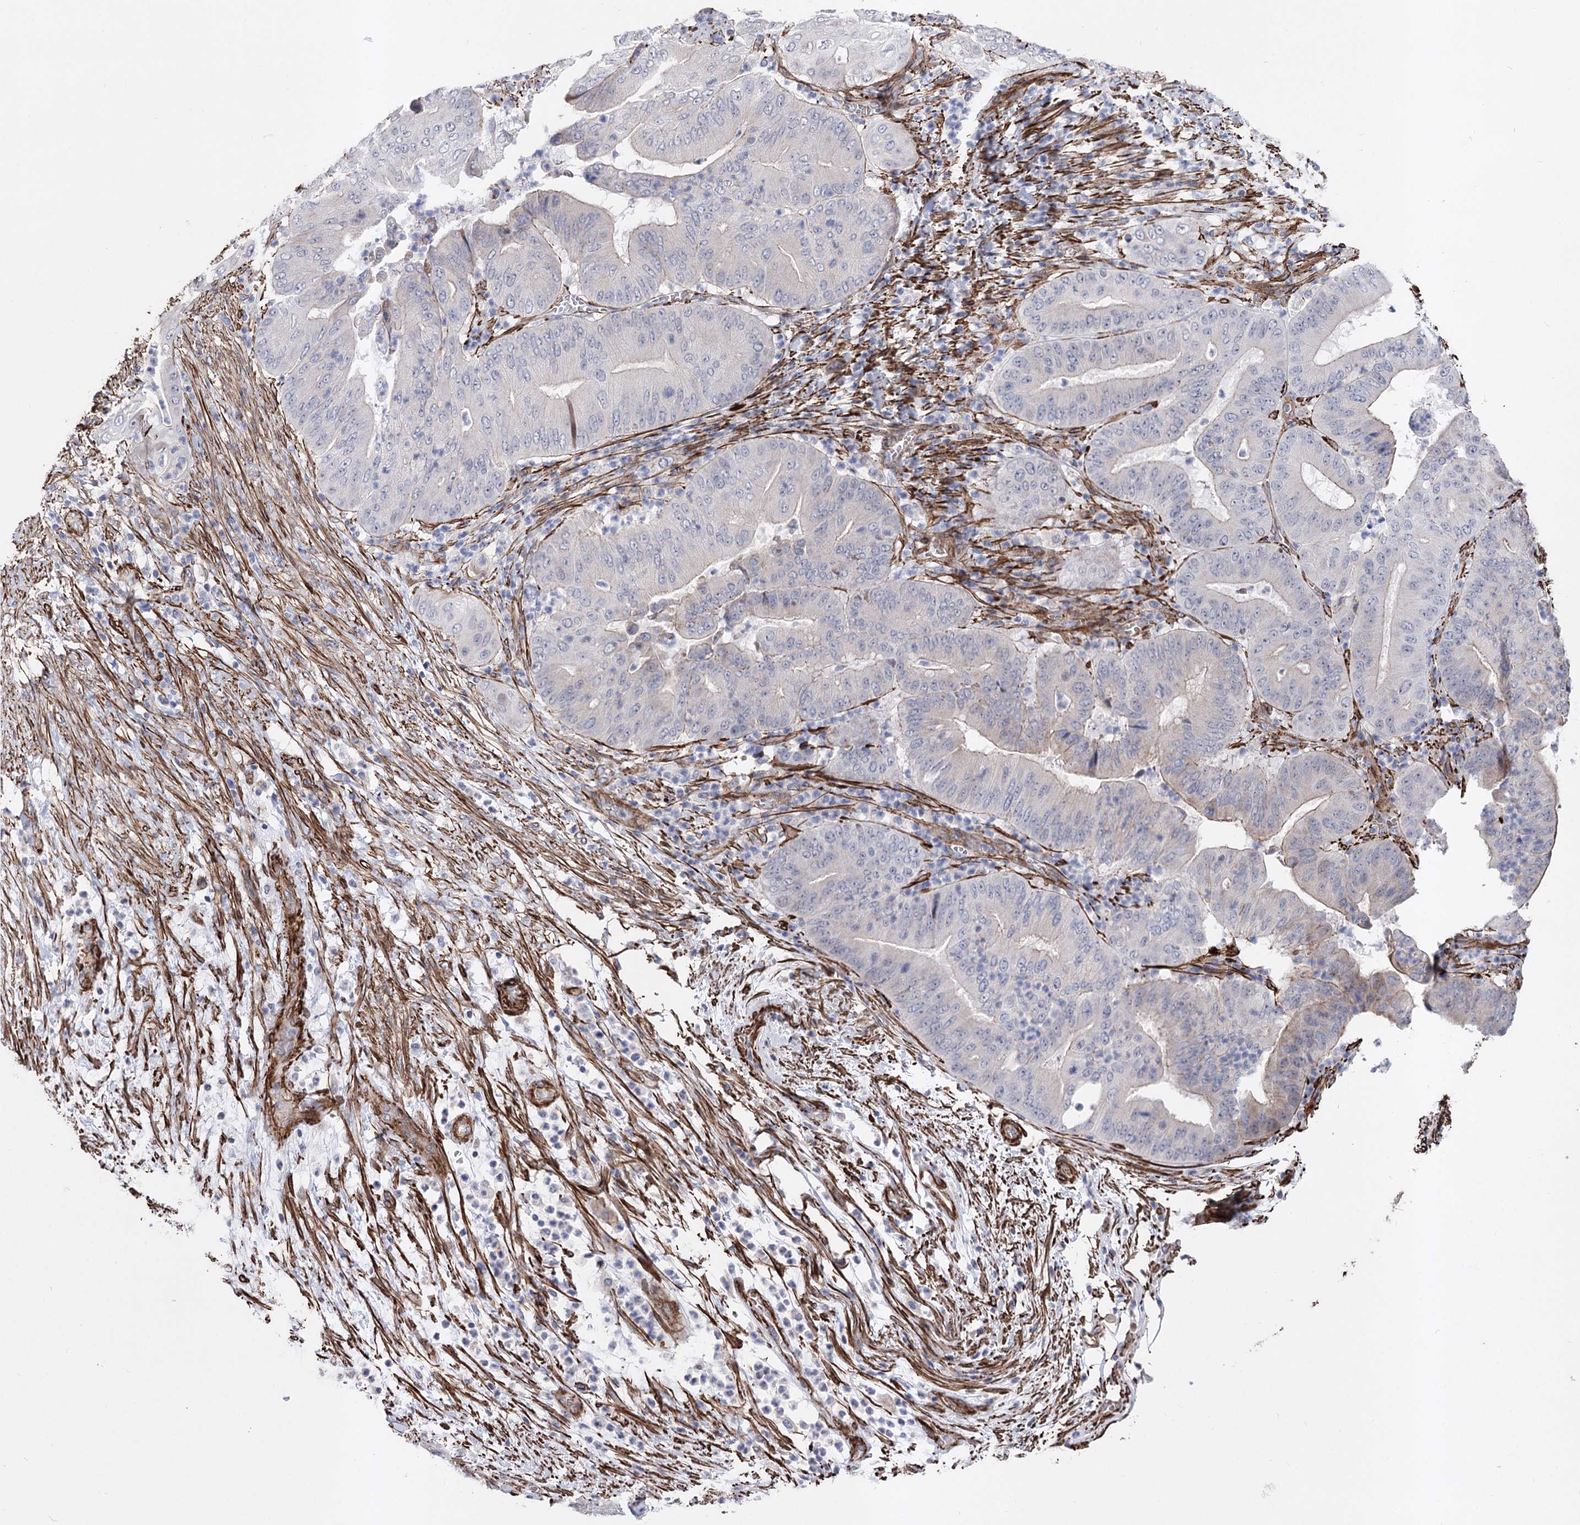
{"staining": {"intensity": "negative", "quantity": "none", "location": "none"}, "tissue": "pancreatic cancer", "cell_type": "Tumor cells", "image_type": "cancer", "snomed": [{"axis": "morphology", "description": "Adenocarcinoma, NOS"}, {"axis": "topography", "description": "Pancreas"}], "caption": "Tumor cells are negative for protein expression in human pancreatic adenocarcinoma.", "gene": "ARHGAP20", "patient": {"sex": "female", "age": 77}}